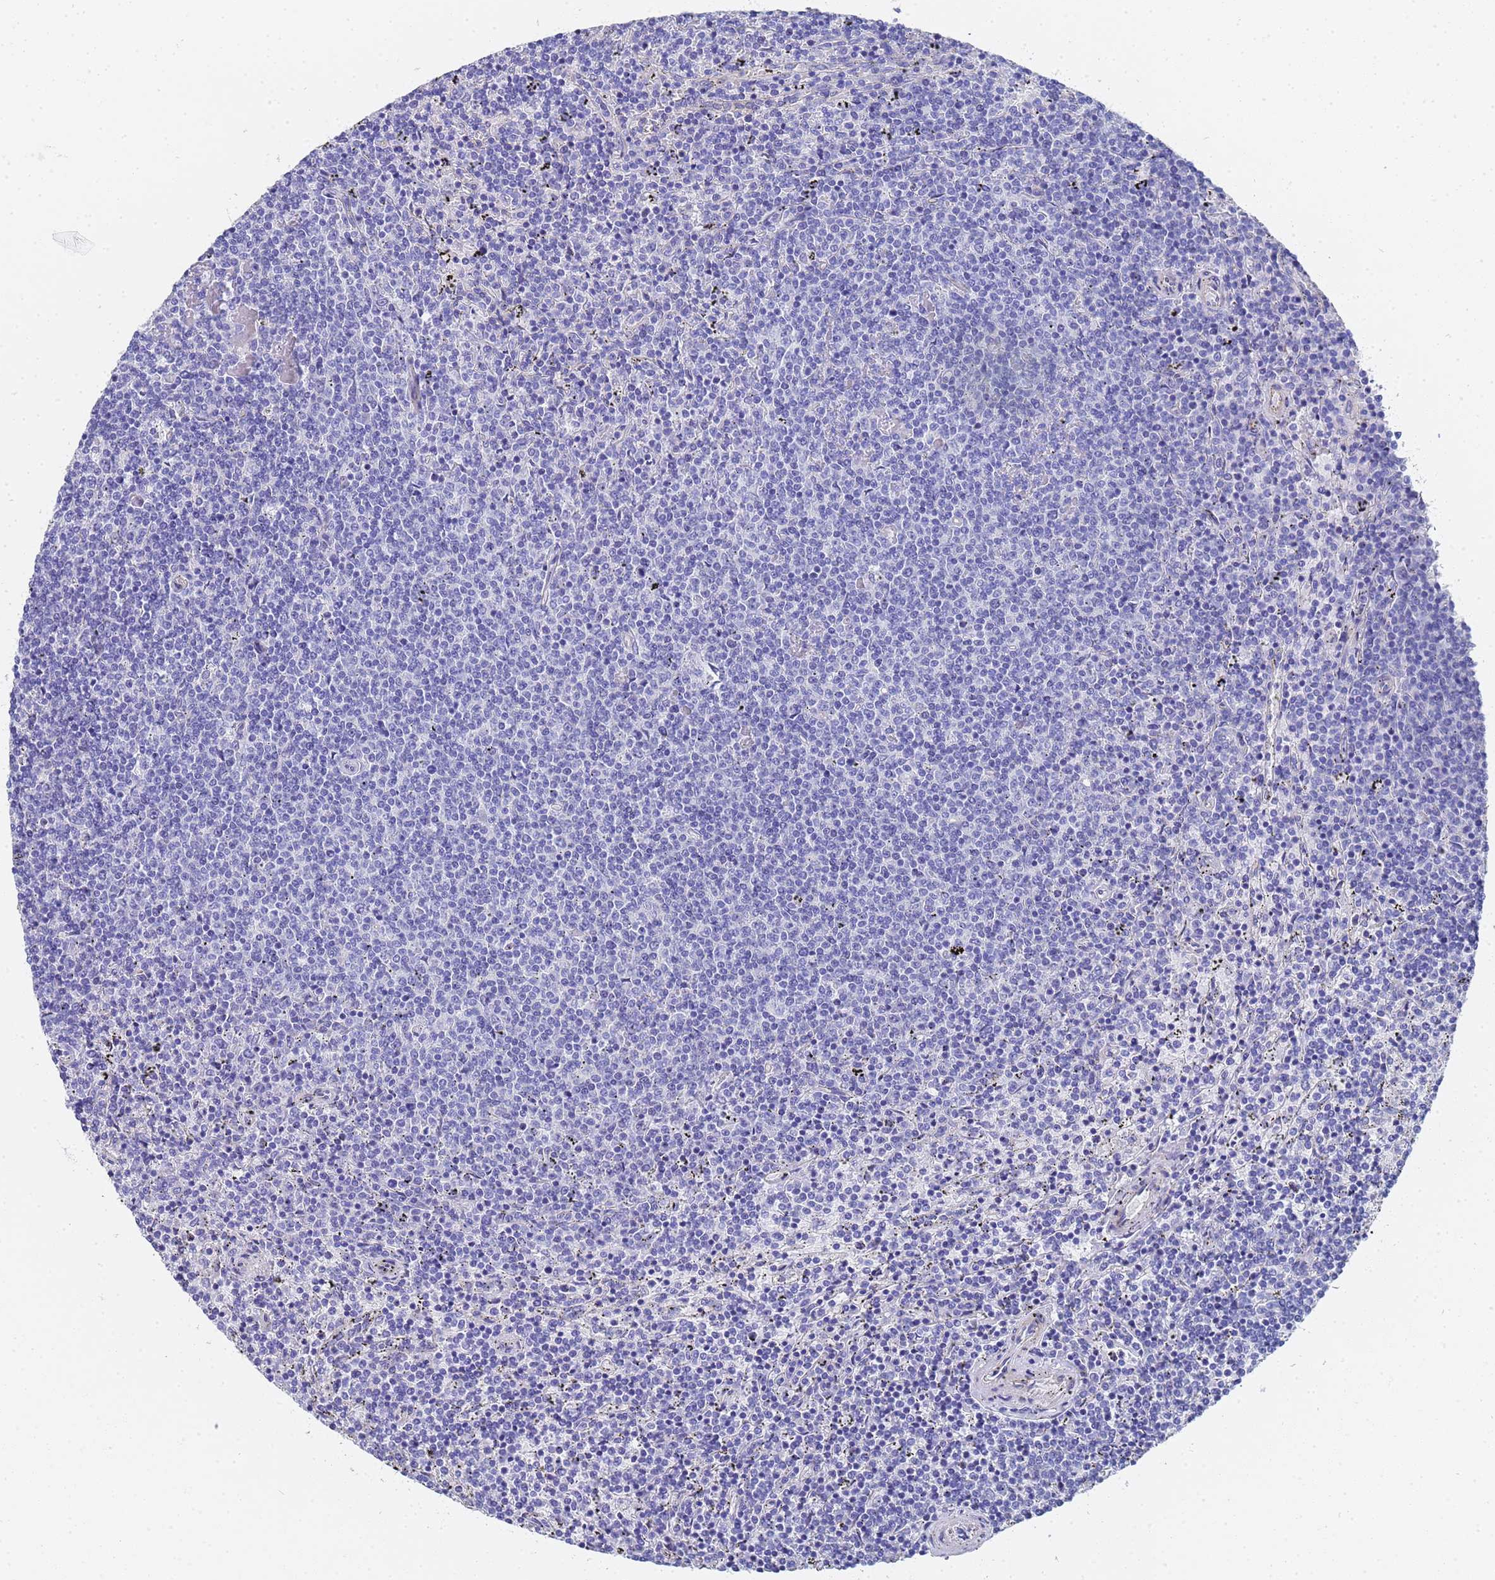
{"staining": {"intensity": "negative", "quantity": "none", "location": "none"}, "tissue": "lymphoma", "cell_type": "Tumor cells", "image_type": "cancer", "snomed": [{"axis": "morphology", "description": "Malignant lymphoma, non-Hodgkin's type, Low grade"}, {"axis": "topography", "description": "Spleen"}], "caption": "The image reveals no staining of tumor cells in malignant lymphoma, non-Hodgkin's type (low-grade).", "gene": "TUBB1", "patient": {"sex": "female", "age": 50}}